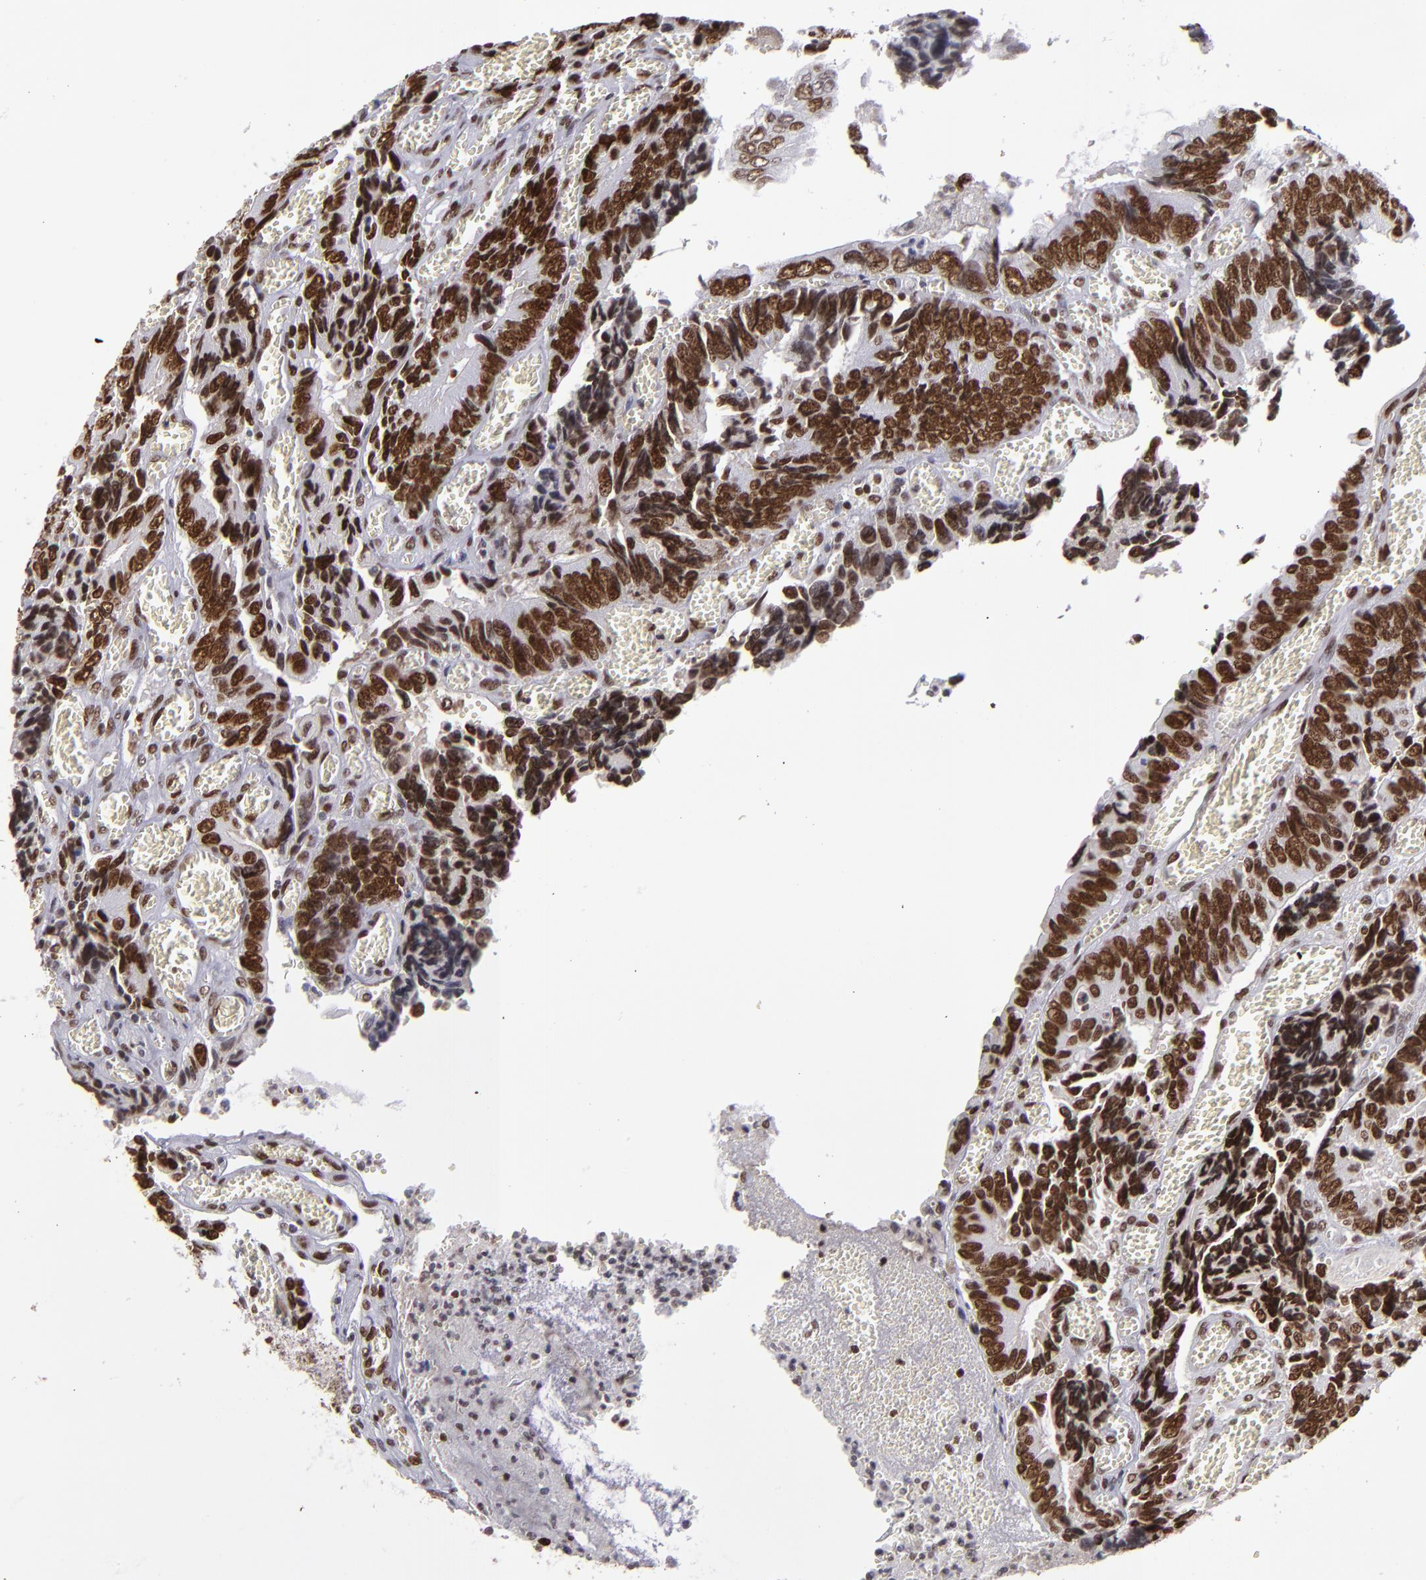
{"staining": {"intensity": "strong", "quantity": ">75%", "location": "nuclear"}, "tissue": "colorectal cancer", "cell_type": "Tumor cells", "image_type": "cancer", "snomed": [{"axis": "morphology", "description": "Adenocarcinoma, NOS"}, {"axis": "topography", "description": "Colon"}], "caption": "Immunohistochemistry of adenocarcinoma (colorectal) demonstrates high levels of strong nuclear staining in approximately >75% of tumor cells.", "gene": "TERF2", "patient": {"sex": "male", "age": 72}}